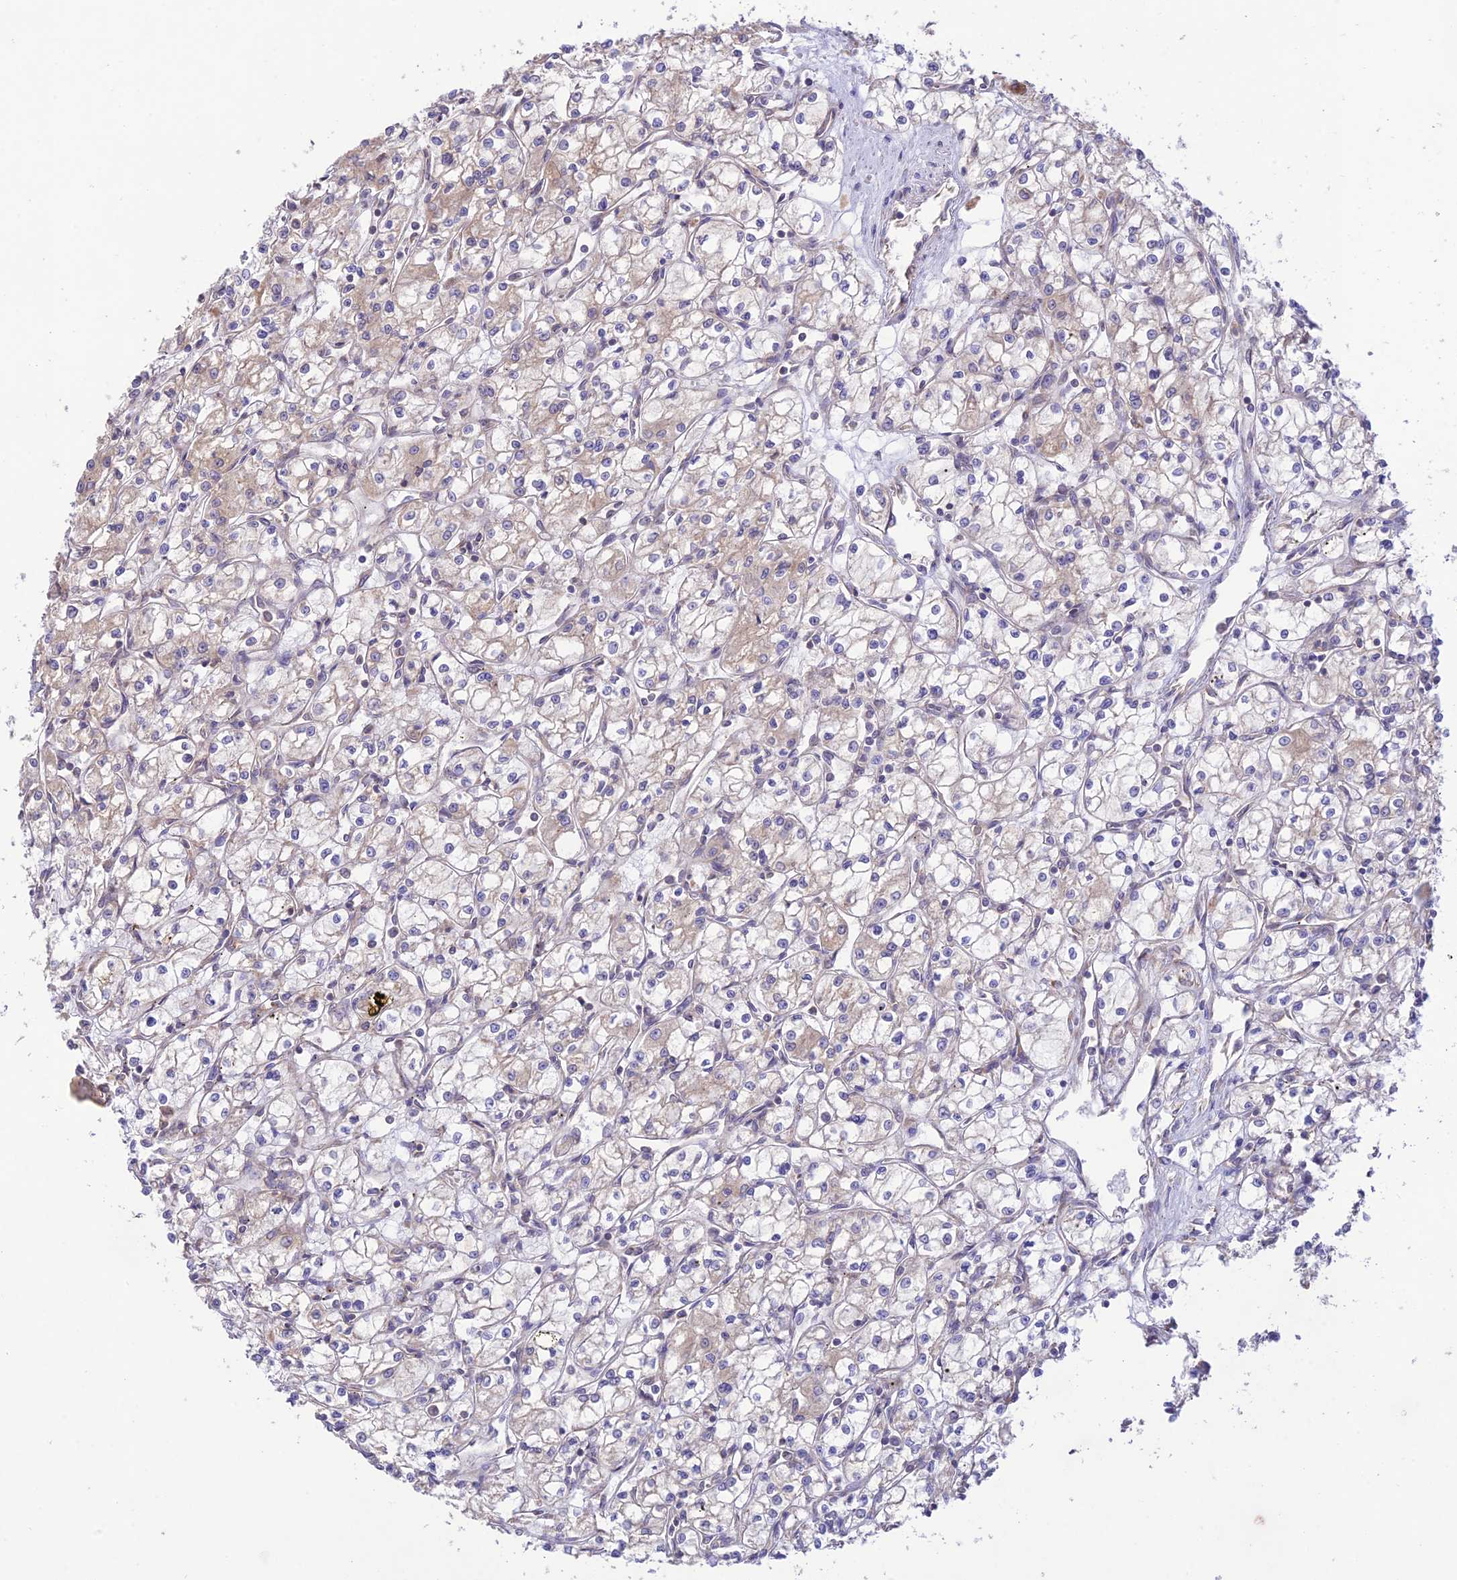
{"staining": {"intensity": "weak", "quantity": "25%-75%", "location": "cytoplasmic/membranous"}, "tissue": "renal cancer", "cell_type": "Tumor cells", "image_type": "cancer", "snomed": [{"axis": "morphology", "description": "Adenocarcinoma, NOS"}, {"axis": "topography", "description": "Kidney"}], "caption": "This image demonstrates immunohistochemistry staining of human adenocarcinoma (renal), with low weak cytoplasmic/membranous positivity in about 25%-75% of tumor cells.", "gene": "TMEM259", "patient": {"sex": "male", "age": 59}}